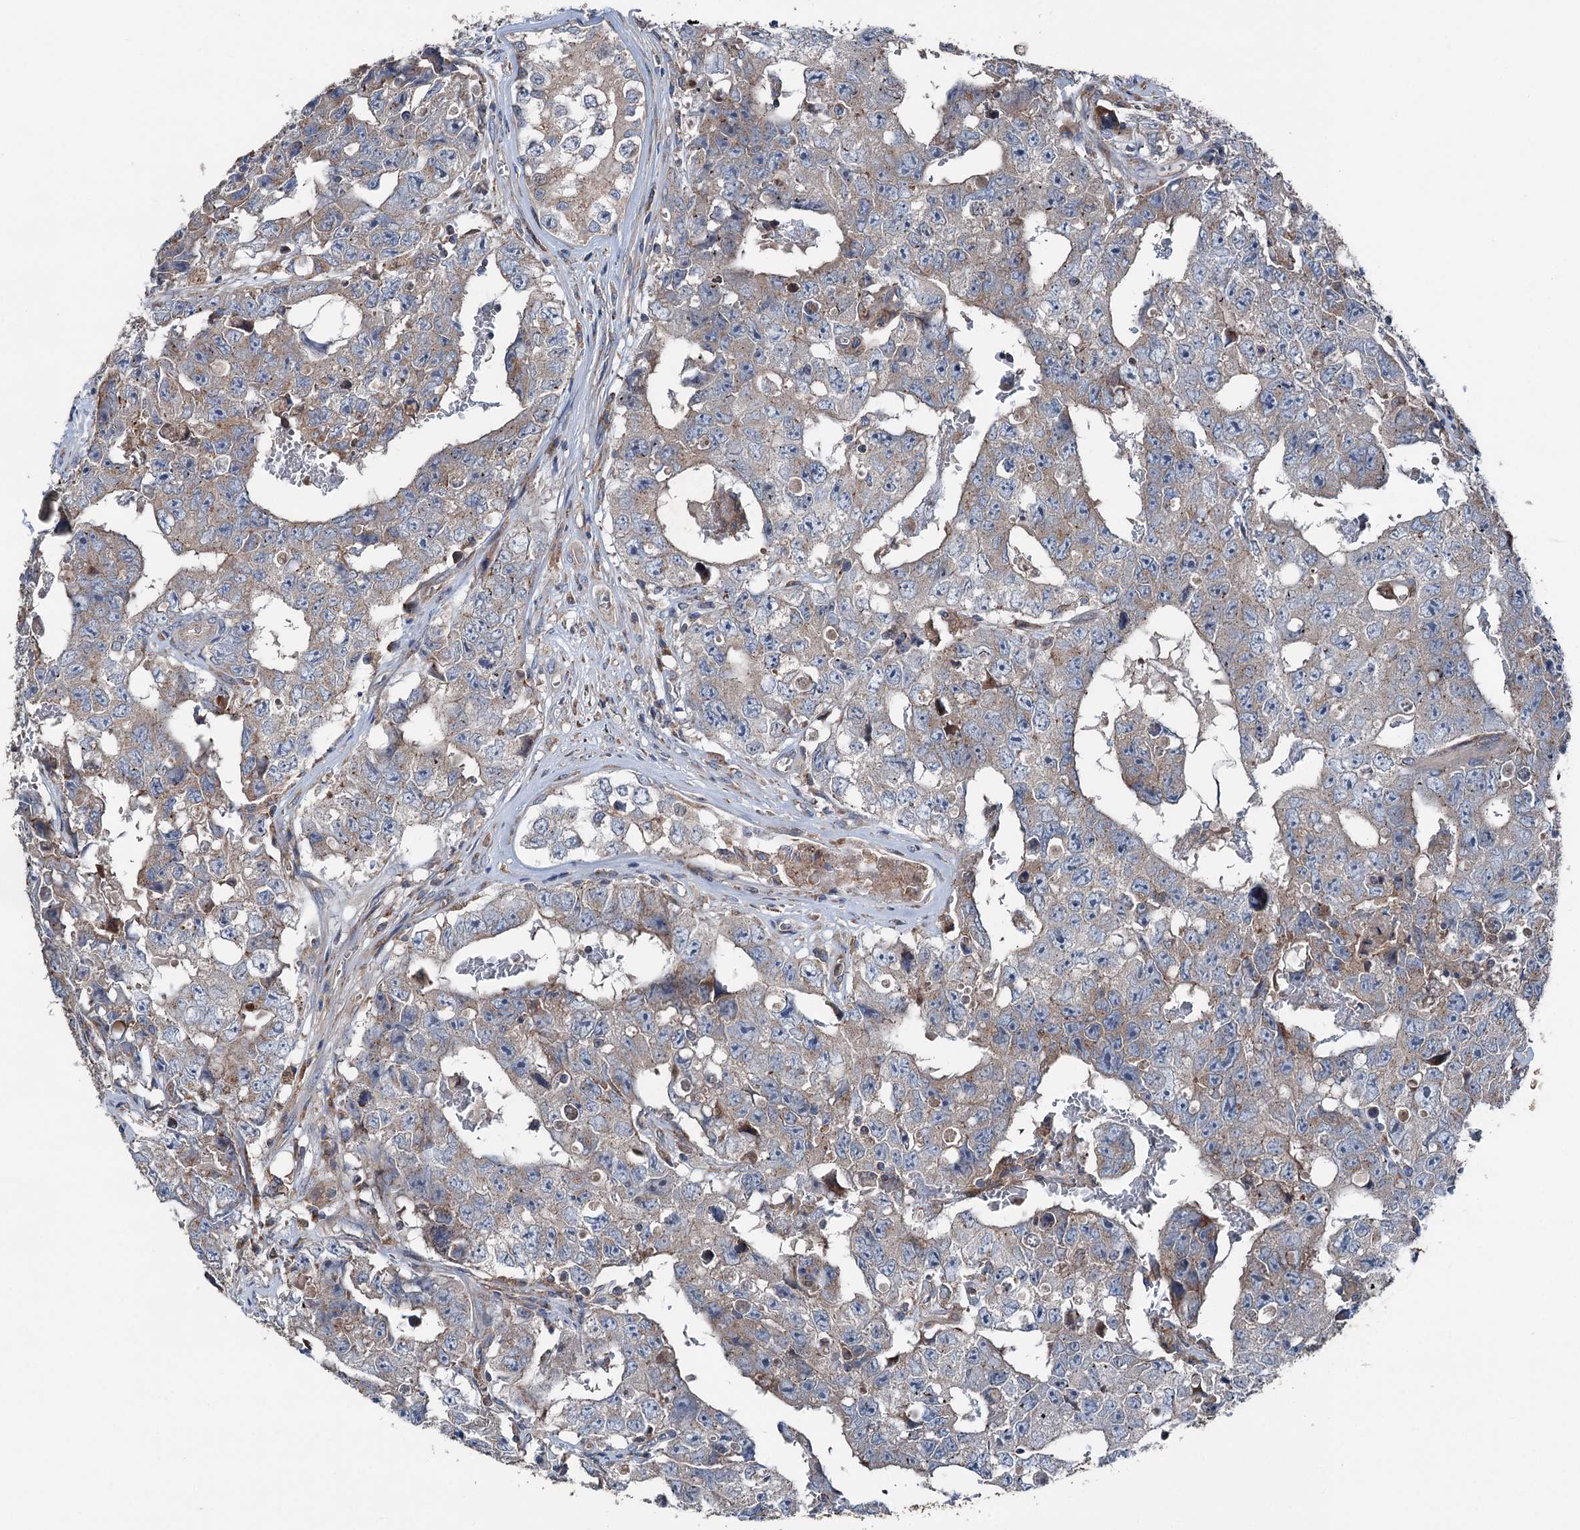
{"staining": {"intensity": "weak", "quantity": "<25%", "location": "cytoplasmic/membranous"}, "tissue": "testis cancer", "cell_type": "Tumor cells", "image_type": "cancer", "snomed": [{"axis": "morphology", "description": "Carcinoma, Embryonal, NOS"}, {"axis": "topography", "description": "Testis"}], "caption": "The photomicrograph shows no significant positivity in tumor cells of embryonal carcinoma (testis).", "gene": "RUFY1", "patient": {"sex": "male", "age": 17}}